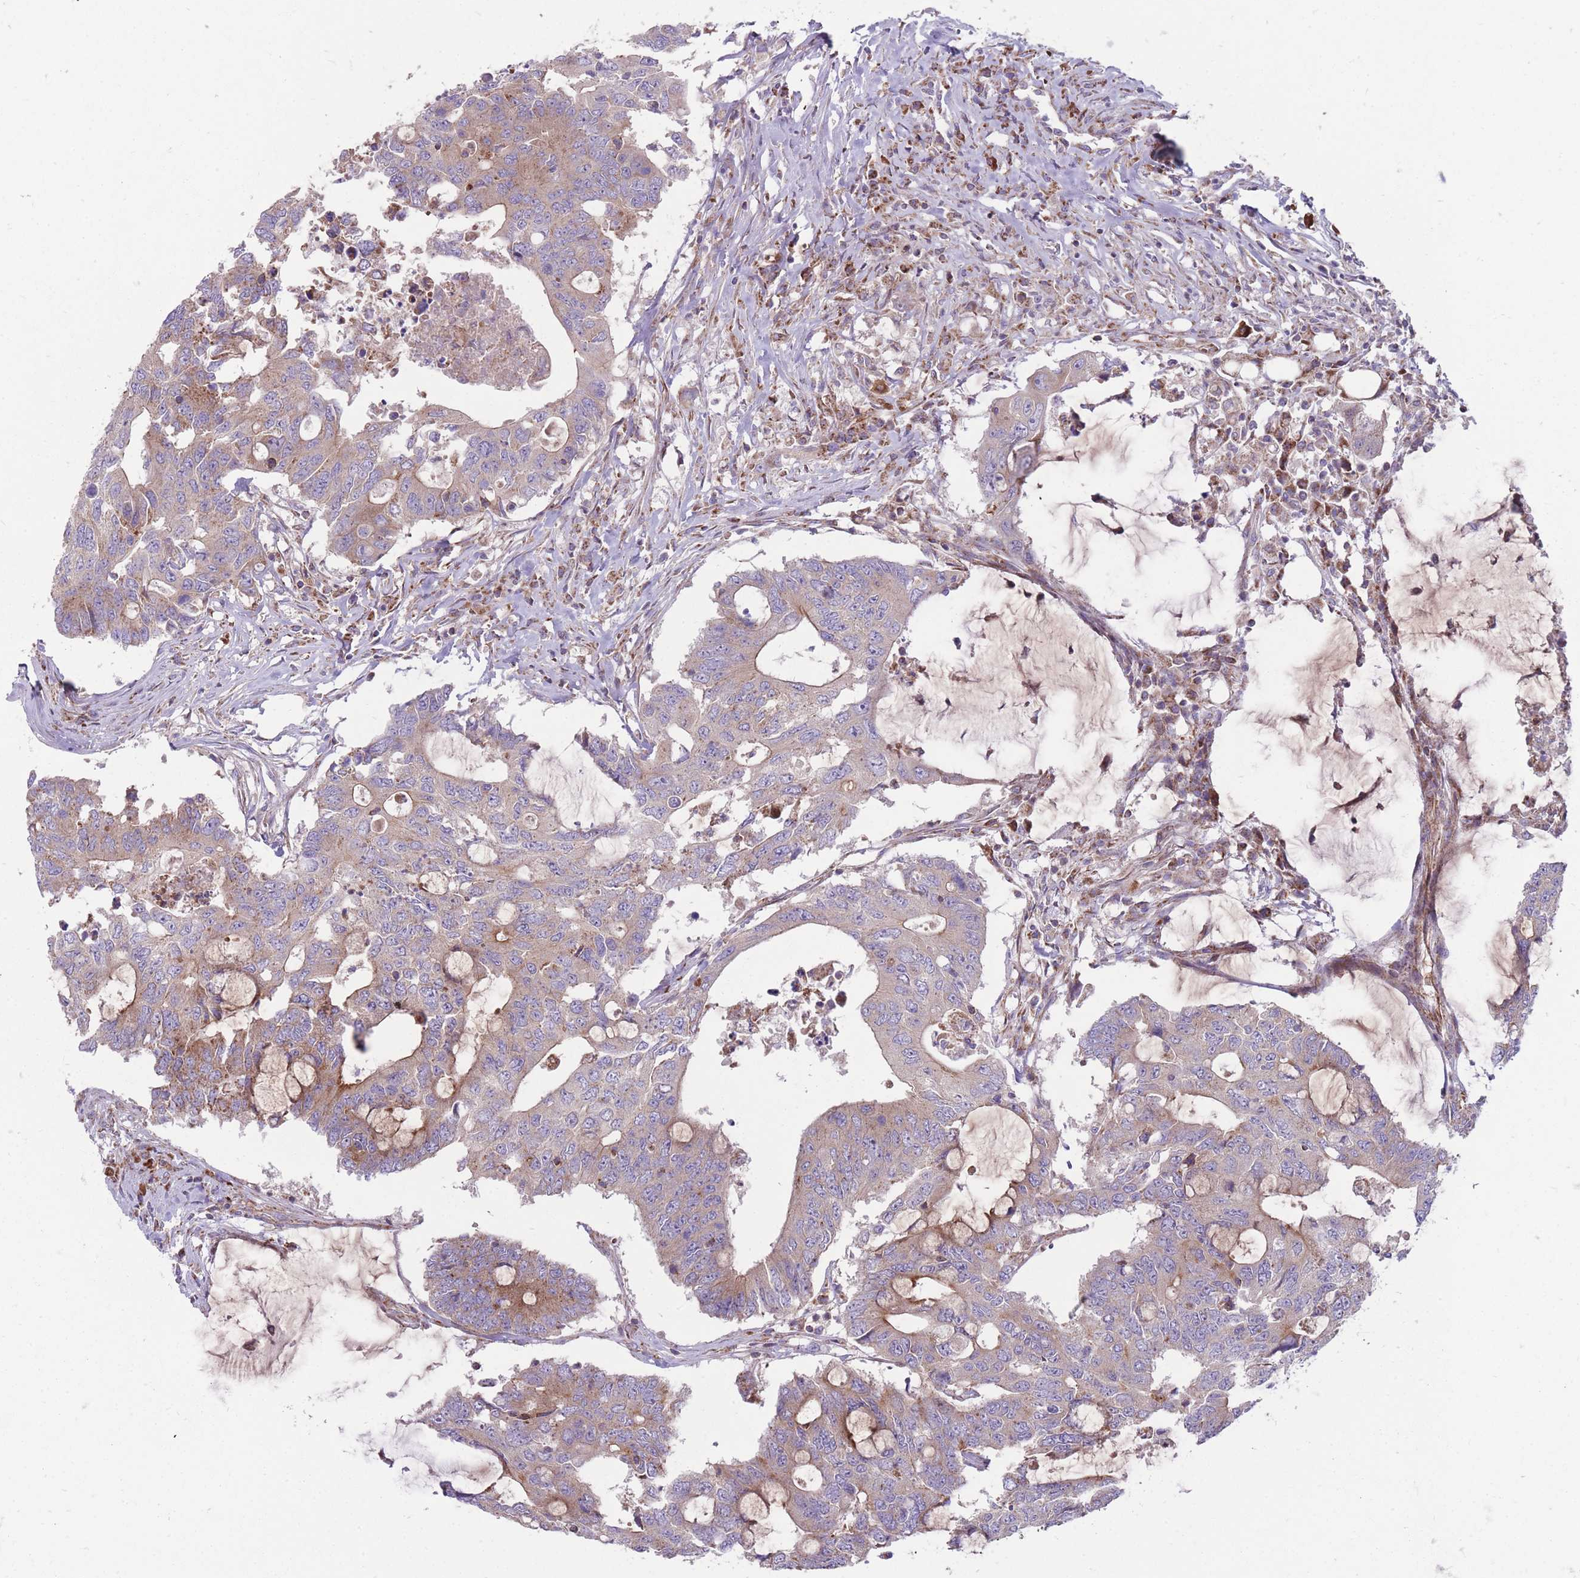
{"staining": {"intensity": "moderate", "quantity": "25%-75%", "location": "cytoplasmic/membranous"}, "tissue": "colorectal cancer", "cell_type": "Tumor cells", "image_type": "cancer", "snomed": [{"axis": "morphology", "description": "Adenocarcinoma, NOS"}, {"axis": "topography", "description": "Colon"}], "caption": "IHC photomicrograph of neoplastic tissue: colorectal adenocarcinoma stained using immunohistochemistry shows medium levels of moderate protein expression localized specifically in the cytoplasmic/membranous of tumor cells, appearing as a cytoplasmic/membranous brown color.", "gene": "ANKRD10", "patient": {"sex": "male", "age": 71}}